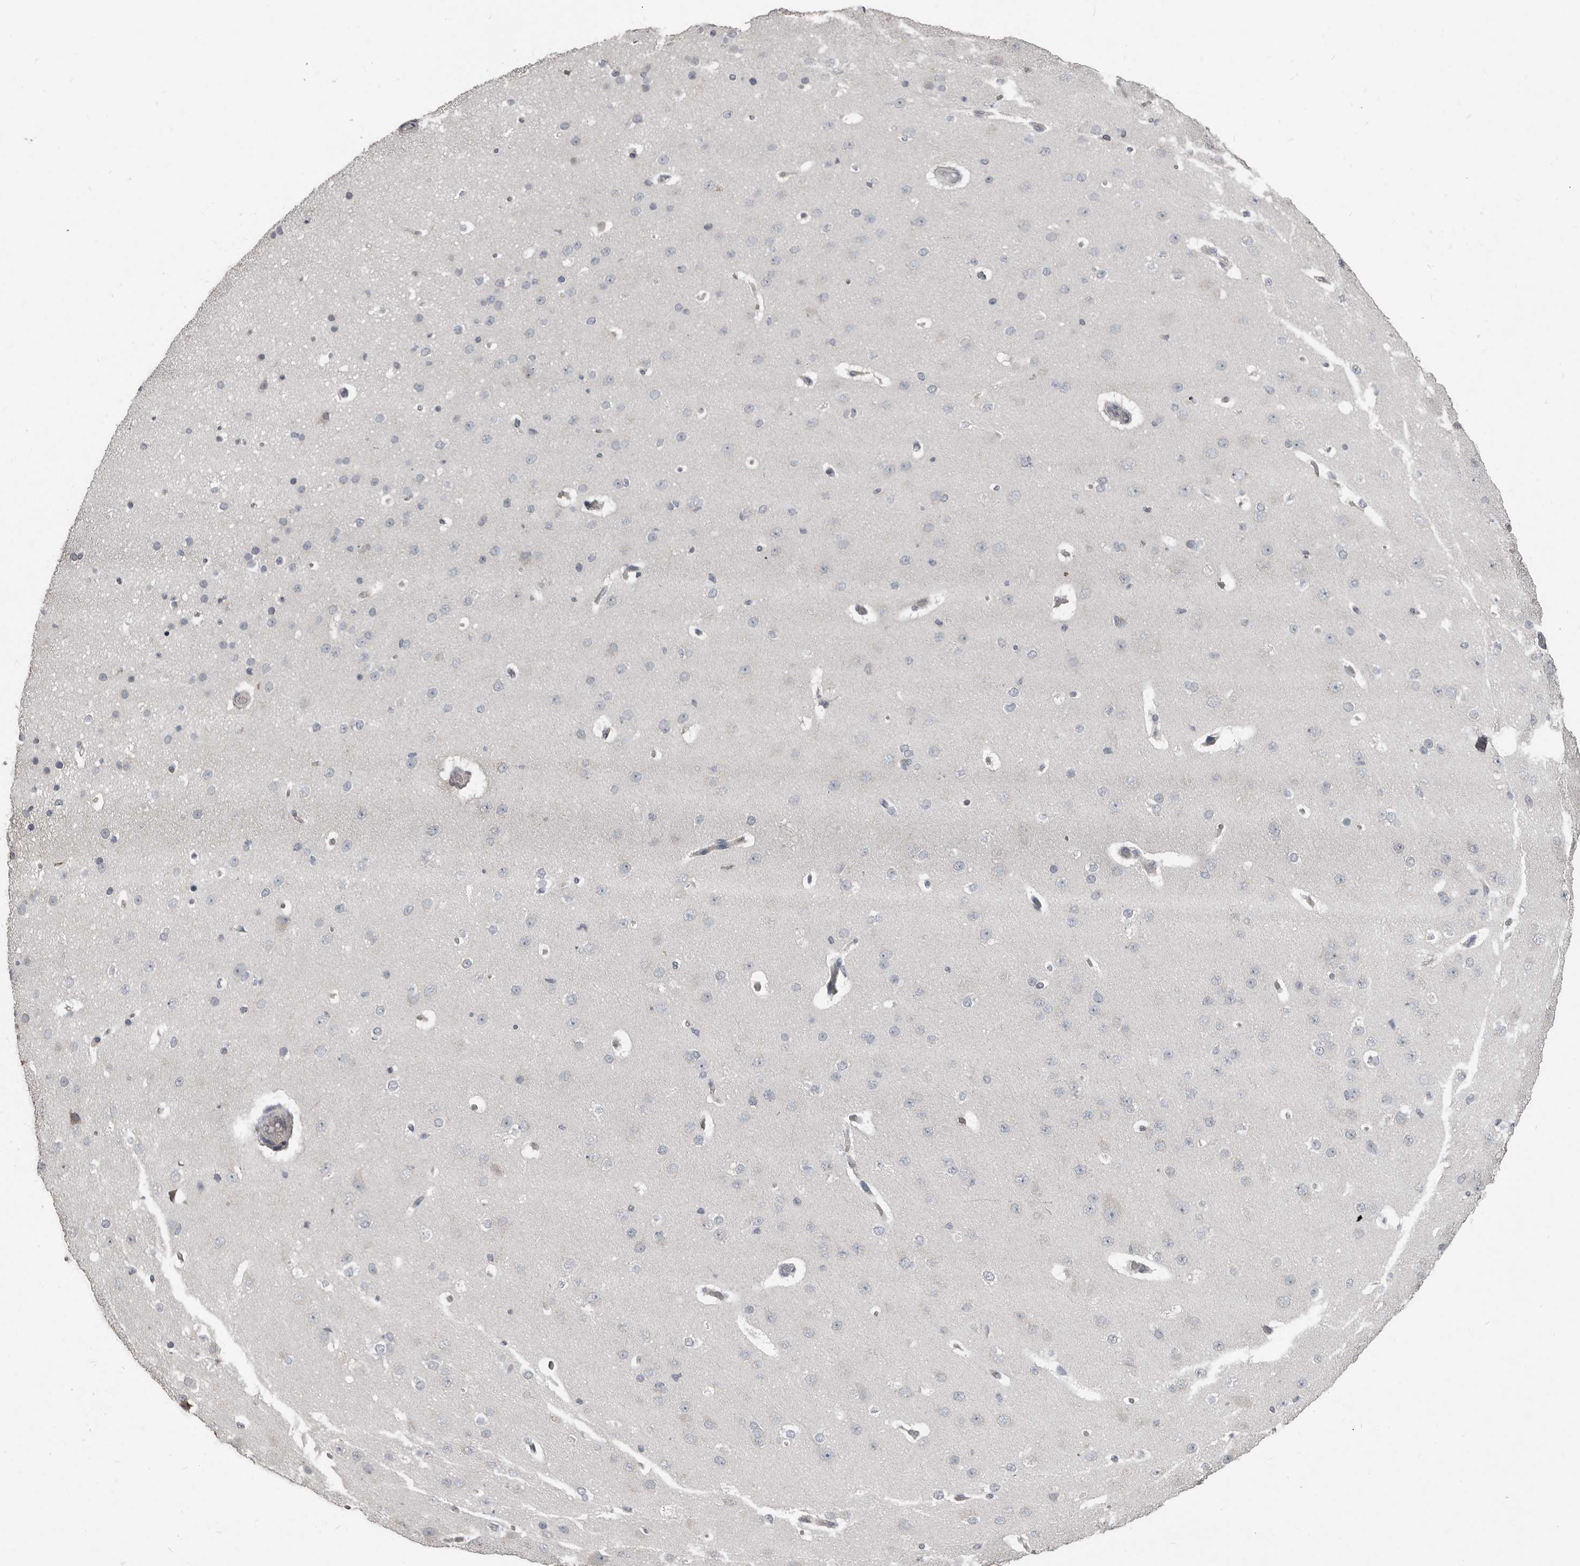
{"staining": {"intensity": "weak", "quantity": ">75%", "location": "cytoplasmic/membranous"}, "tissue": "cerebral cortex", "cell_type": "Endothelial cells", "image_type": "normal", "snomed": [{"axis": "morphology", "description": "Normal tissue, NOS"}, {"axis": "morphology", "description": "Developmental malformation"}, {"axis": "topography", "description": "Cerebral cortex"}], "caption": "Protein staining of normal cerebral cortex demonstrates weak cytoplasmic/membranous positivity in approximately >75% of endothelial cells.", "gene": "CA6", "patient": {"sex": "female", "age": 30}}